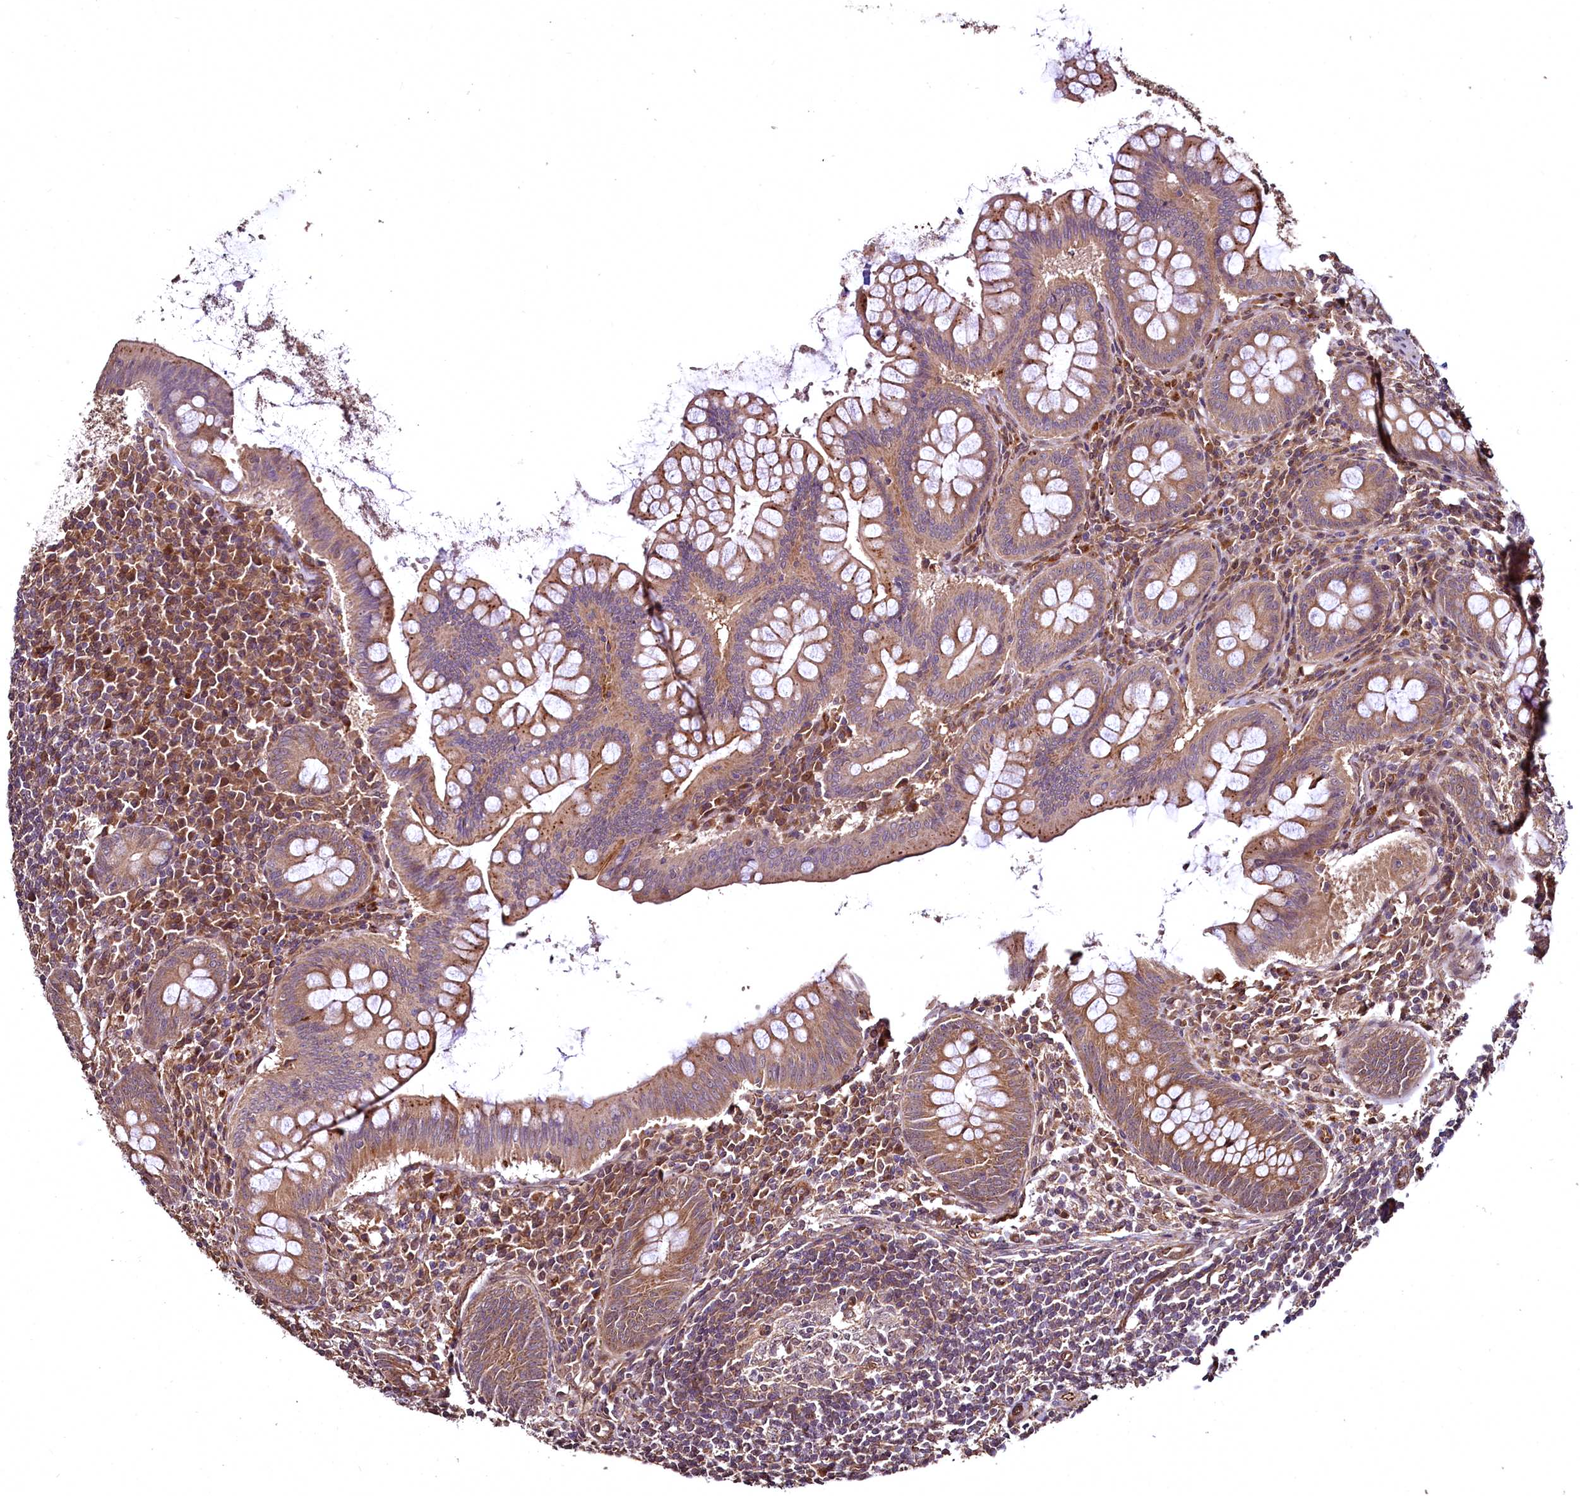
{"staining": {"intensity": "moderate", "quantity": ">75%", "location": "cytoplasmic/membranous"}, "tissue": "appendix", "cell_type": "Glandular cells", "image_type": "normal", "snomed": [{"axis": "morphology", "description": "Normal tissue, NOS"}, {"axis": "topography", "description": "Appendix"}], "caption": "The histopathology image reveals a brown stain indicating the presence of a protein in the cytoplasmic/membranous of glandular cells in appendix. Using DAB (brown) and hematoxylin (blue) stains, captured at high magnification using brightfield microscopy.", "gene": "TBCEL", "patient": {"sex": "female", "age": 33}}